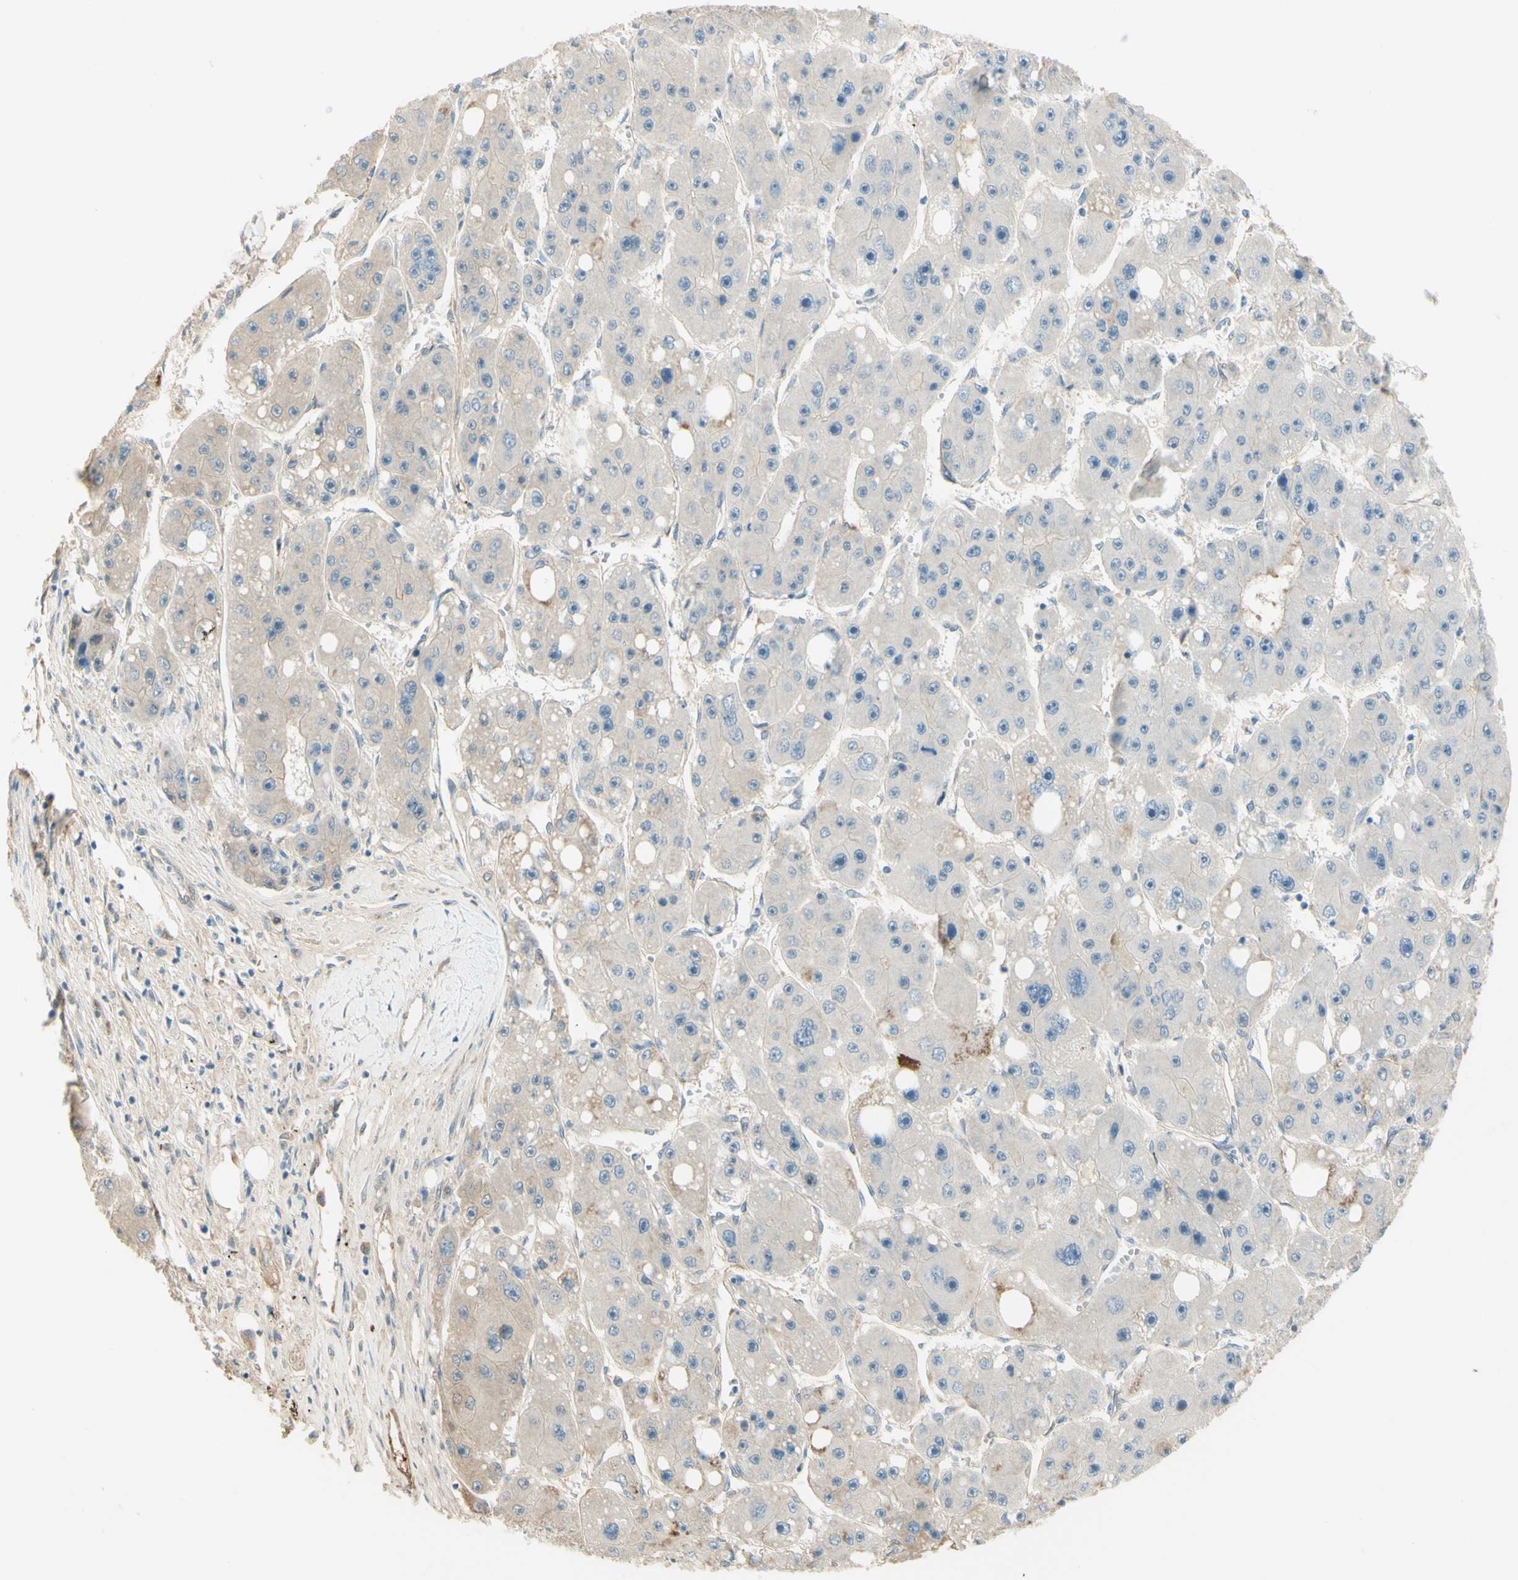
{"staining": {"intensity": "negative", "quantity": "none", "location": "none"}, "tissue": "liver cancer", "cell_type": "Tumor cells", "image_type": "cancer", "snomed": [{"axis": "morphology", "description": "Carcinoma, Hepatocellular, NOS"}, {"axis": "topography", "description": "Liver"}], "caption": "A high-resolution image shows IHC staining of liver cancer (hepatocellular carcinoma), which reveals no significant staining in tumor cells.", "gene": "ANGPT2", "patient": {"sex": "female", "age": 61}}